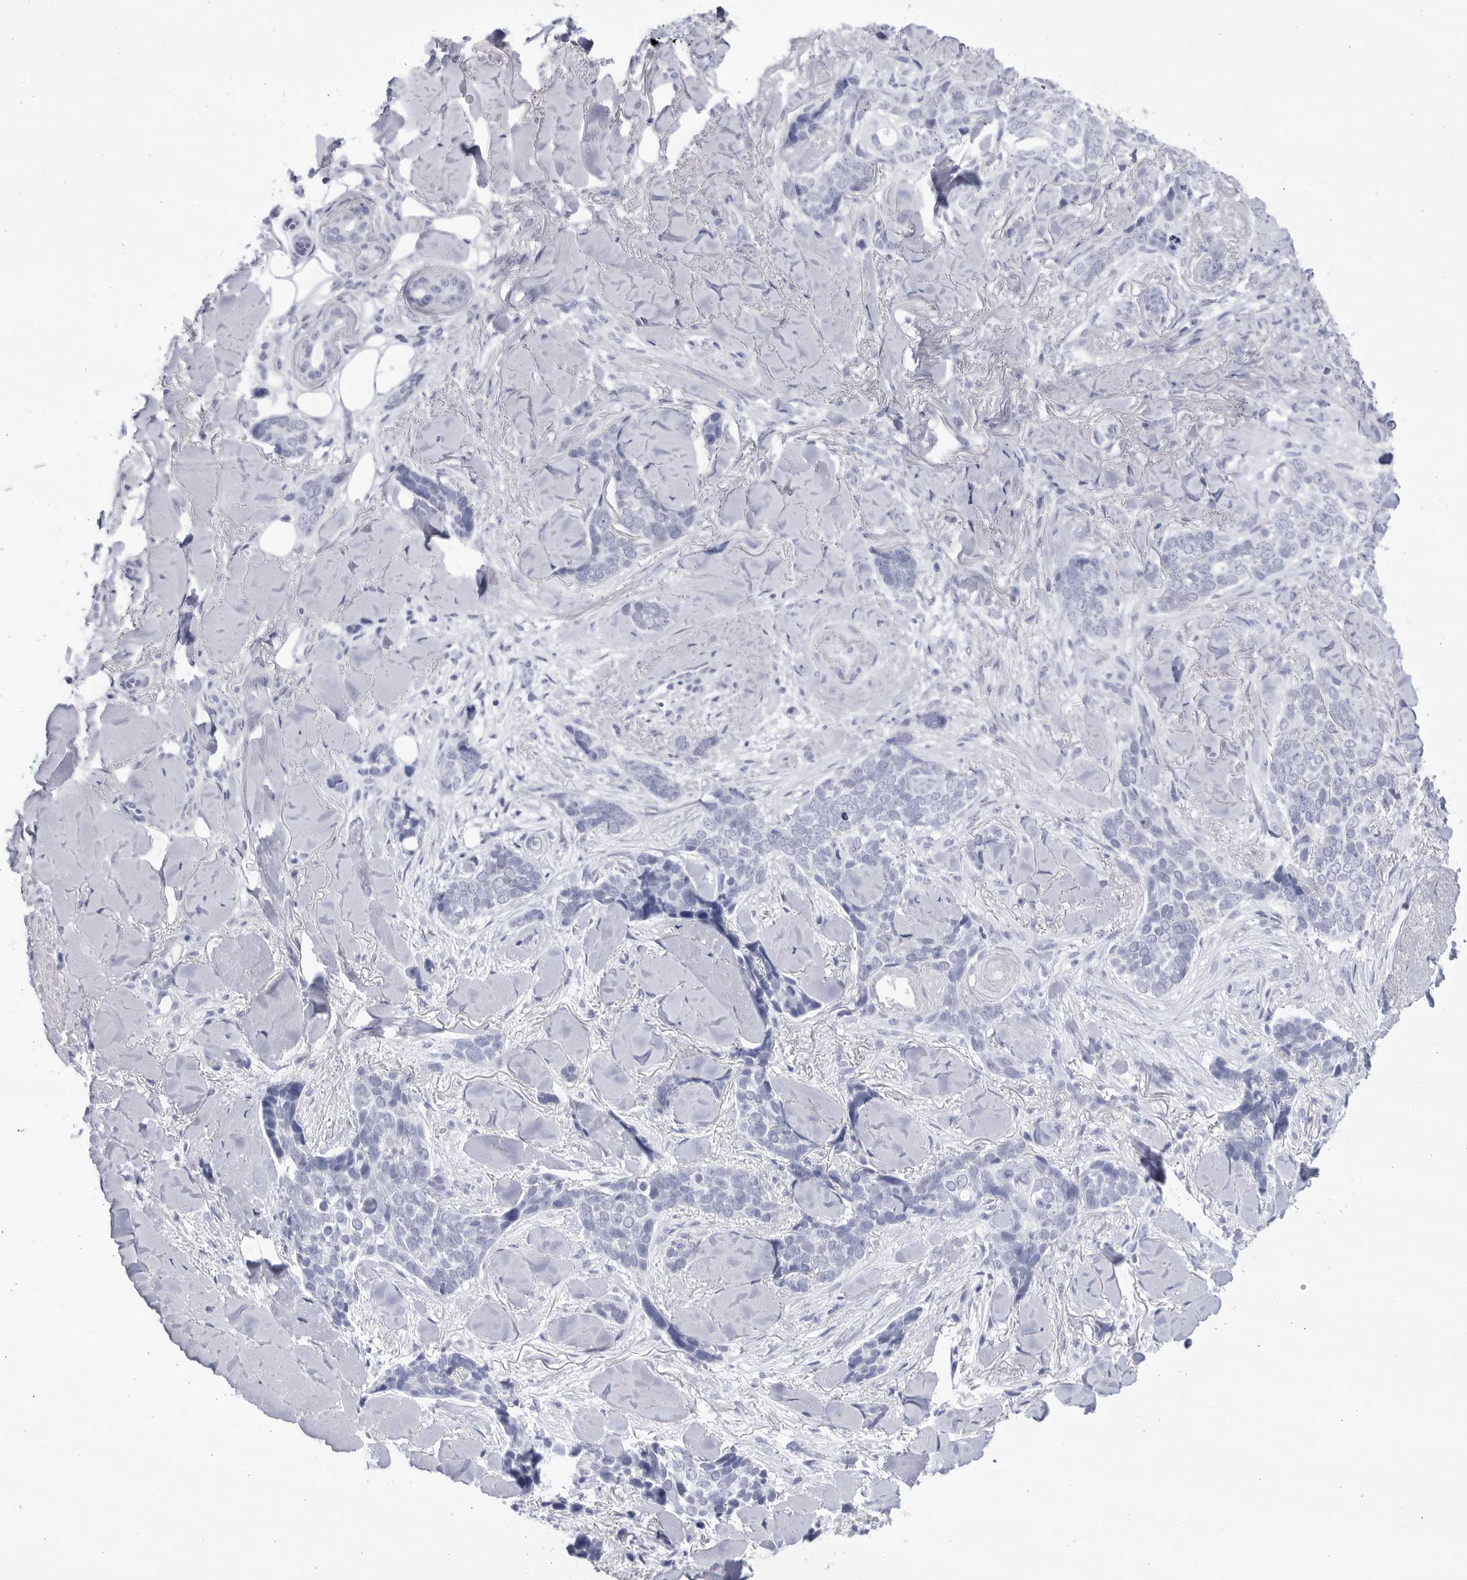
{"staining": {"intensity": "negative", "quantity": "none", "location": "none"}, "tissue": "skin cancer", "cell_type": "Tumor cells", "image_type": "cancer", "snomed": [{"axis": "morphology", "description": "Basal cell carcinoma"}, {"axis": "topography", "description": "Skin"}], "caption": "The IHC micrograph has no significant expression in tumor cells of skin basal cell carcinoma tissue.", "gene": "CCDC181", "patient": {"sex": "female", "age": 82}}